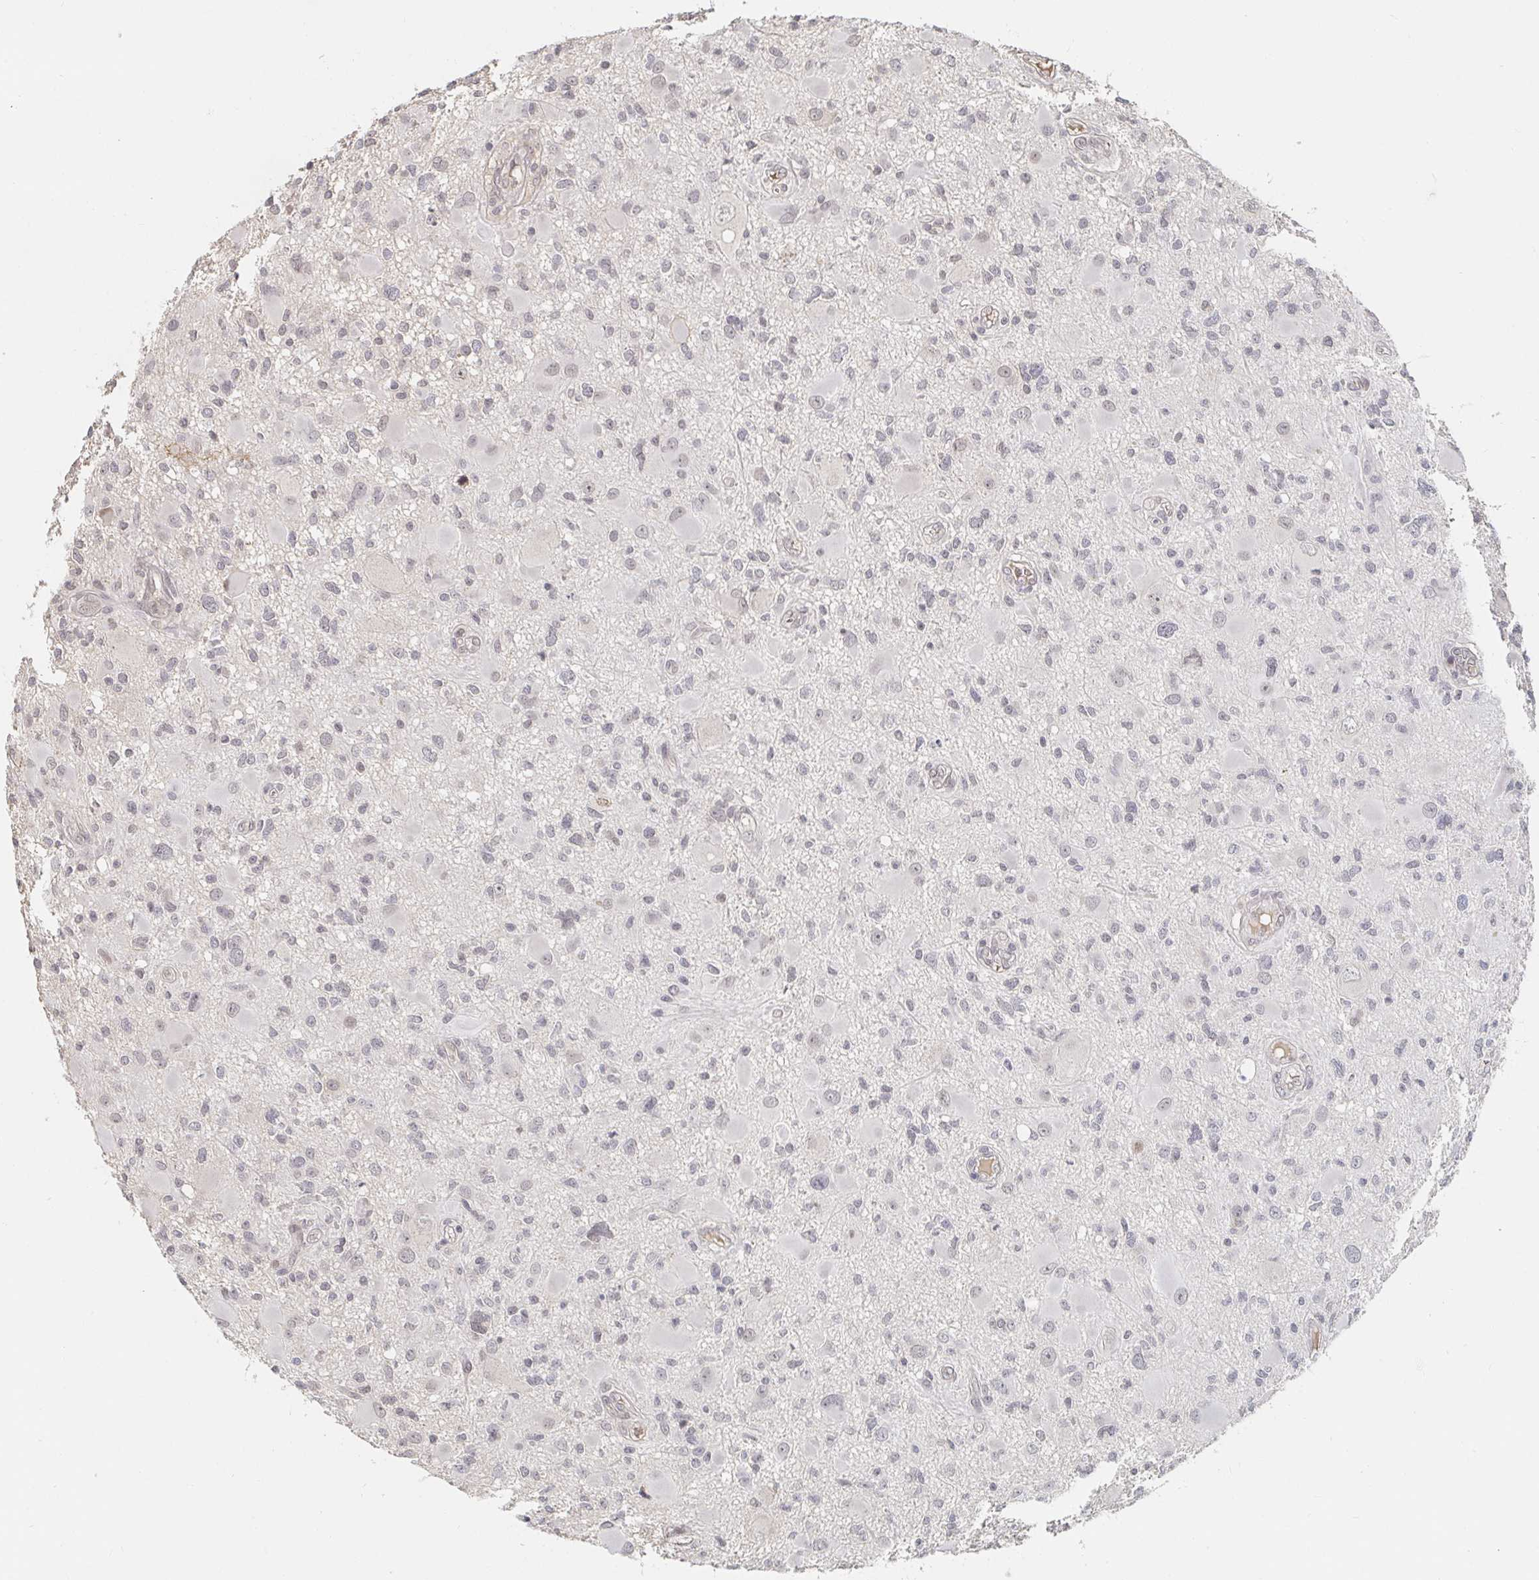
{"staining": {"intensity": "negative", "quantity": "none", "location": "none"}, "tissue": "glioma", "cell_type": "Tumor cells", "image_type": "cancer", "snomed": [{"axis": "morphology", "description": "Glioma, malignant, High grade"}, {"axis": "topography", "description": "Brain"}], "caption": "Malignant glioma (high-grade) was stained to show a protein in brown. There is no significant expression in tumor cells.", "gene": "CHD2", "patient": {"sex": "male", "age": 54}}